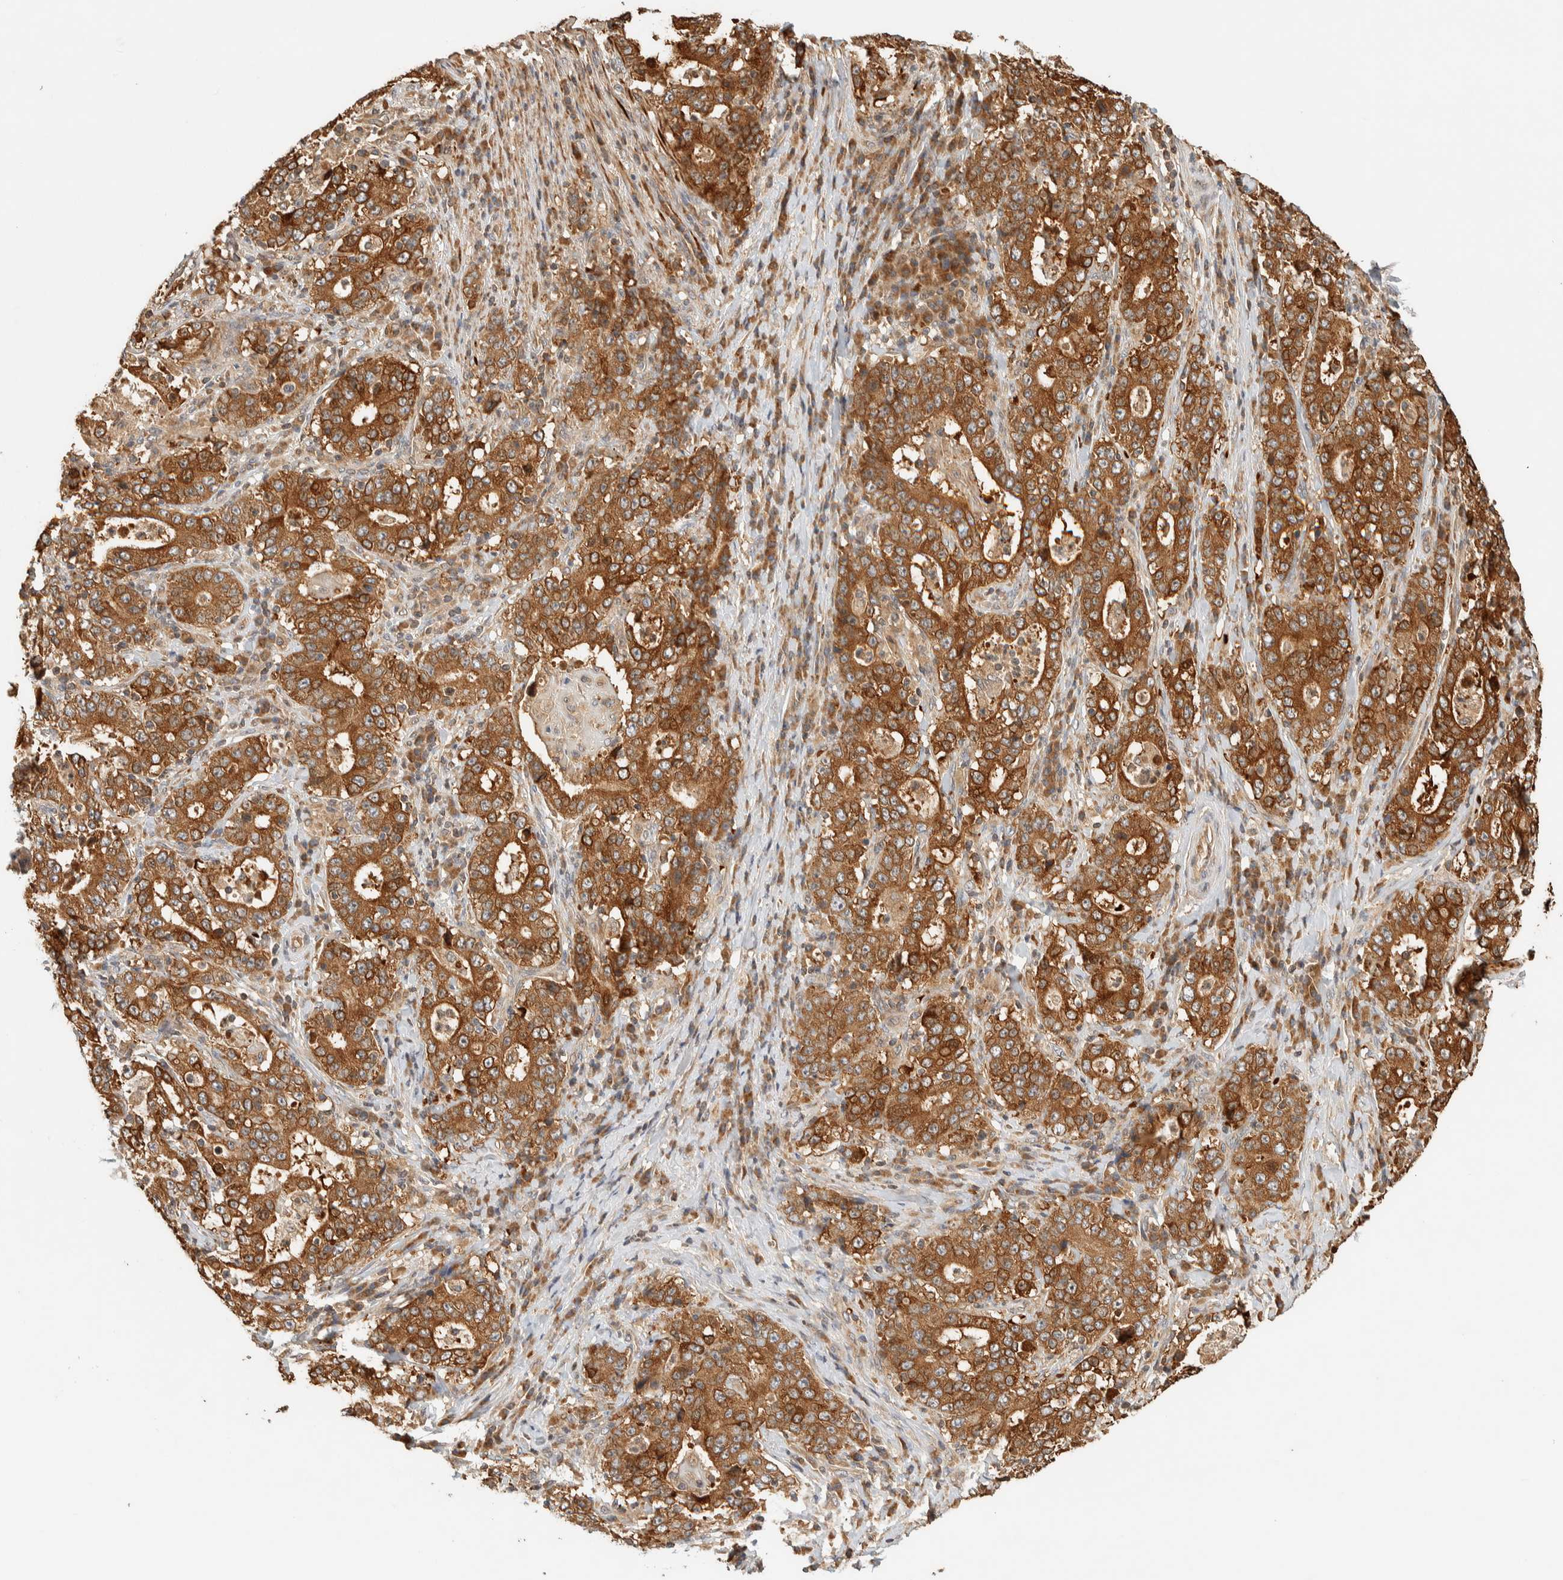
{"staining": {"intensity": "strong", "quantity": ">75%", "location": "cytoplasmic/membranous"}, "tissue": "stomach cancer", "cell_type": "Tumor cells", "image_type": "cancer", "snomed": [{"axis": "morphology", "description": "Normal tissue, NOS"}, {"axis": "morphology", "description": "Adenocarcinoma, NOS"}, {"axis": "topography", "description": "Stomach, upper"}, {"axis": "topography", "description": "Stomach"}], "caption": "Adenocarcinoma (stomach) stained for a protein displays strong cytoplasmic/membranous positivity in tumor cells.", "gene": "TTI2", "patient": {"sex": "male", "age": 59}}